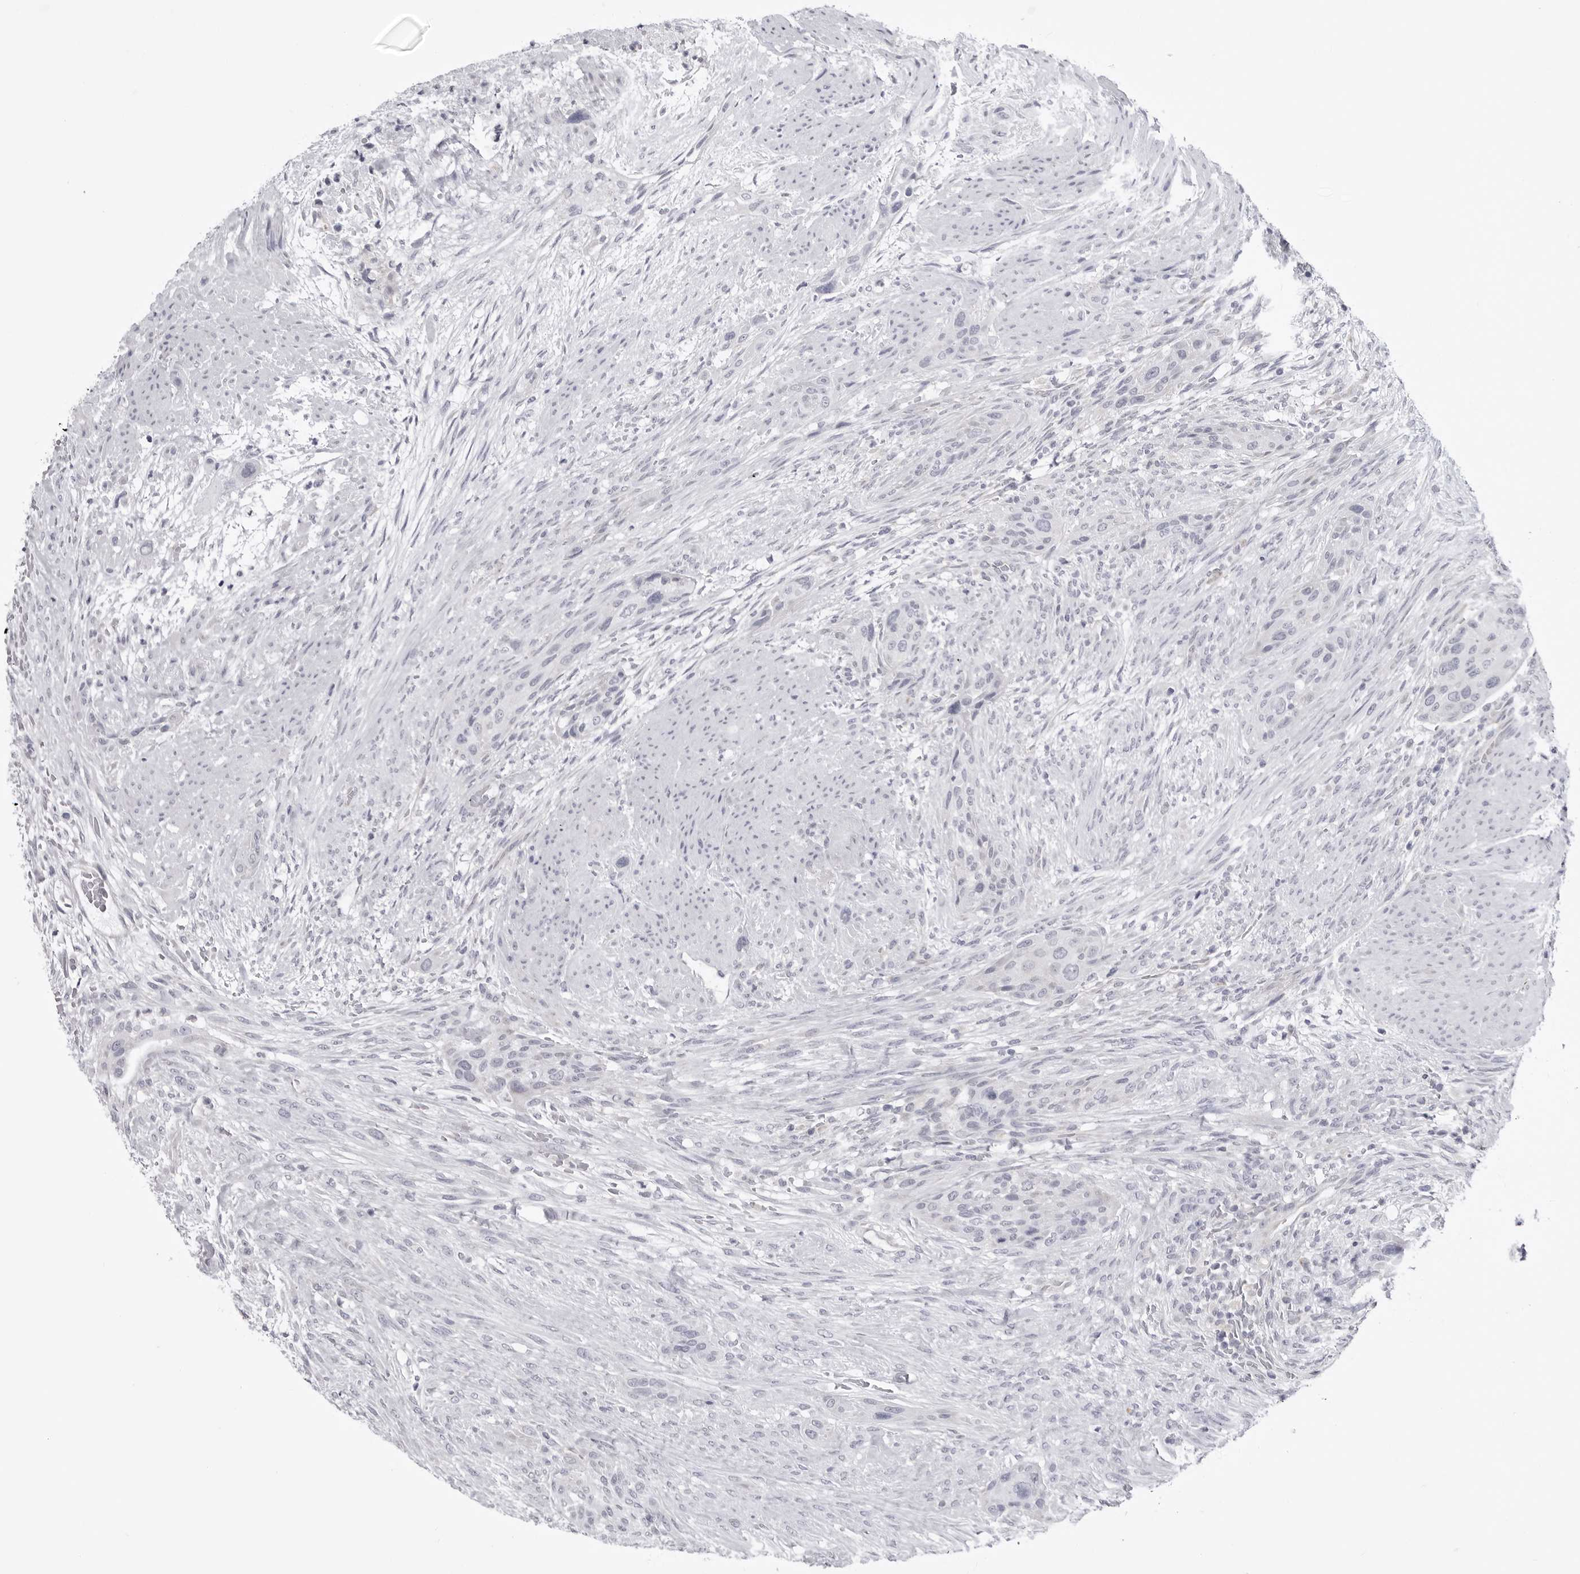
{"staining": {"intensity": "negative", "quantity": "none", "location": "none"}, "tissue": "urothelial cancer", "cell_type": "Tumor cells", "image_type": "cancer", "snomed": [{"axis": "morphology", "description": "Urothelial carcinoma, High grade"}, {"axis": "topography", "description": "Urinary bladder"}], "caption": "This is an immunohistochemistry photomicrograph of urothelial cancer. There is no expression in tumor cells.", "gene": "FH", "patient": {"sex": "male", "age": 35}}